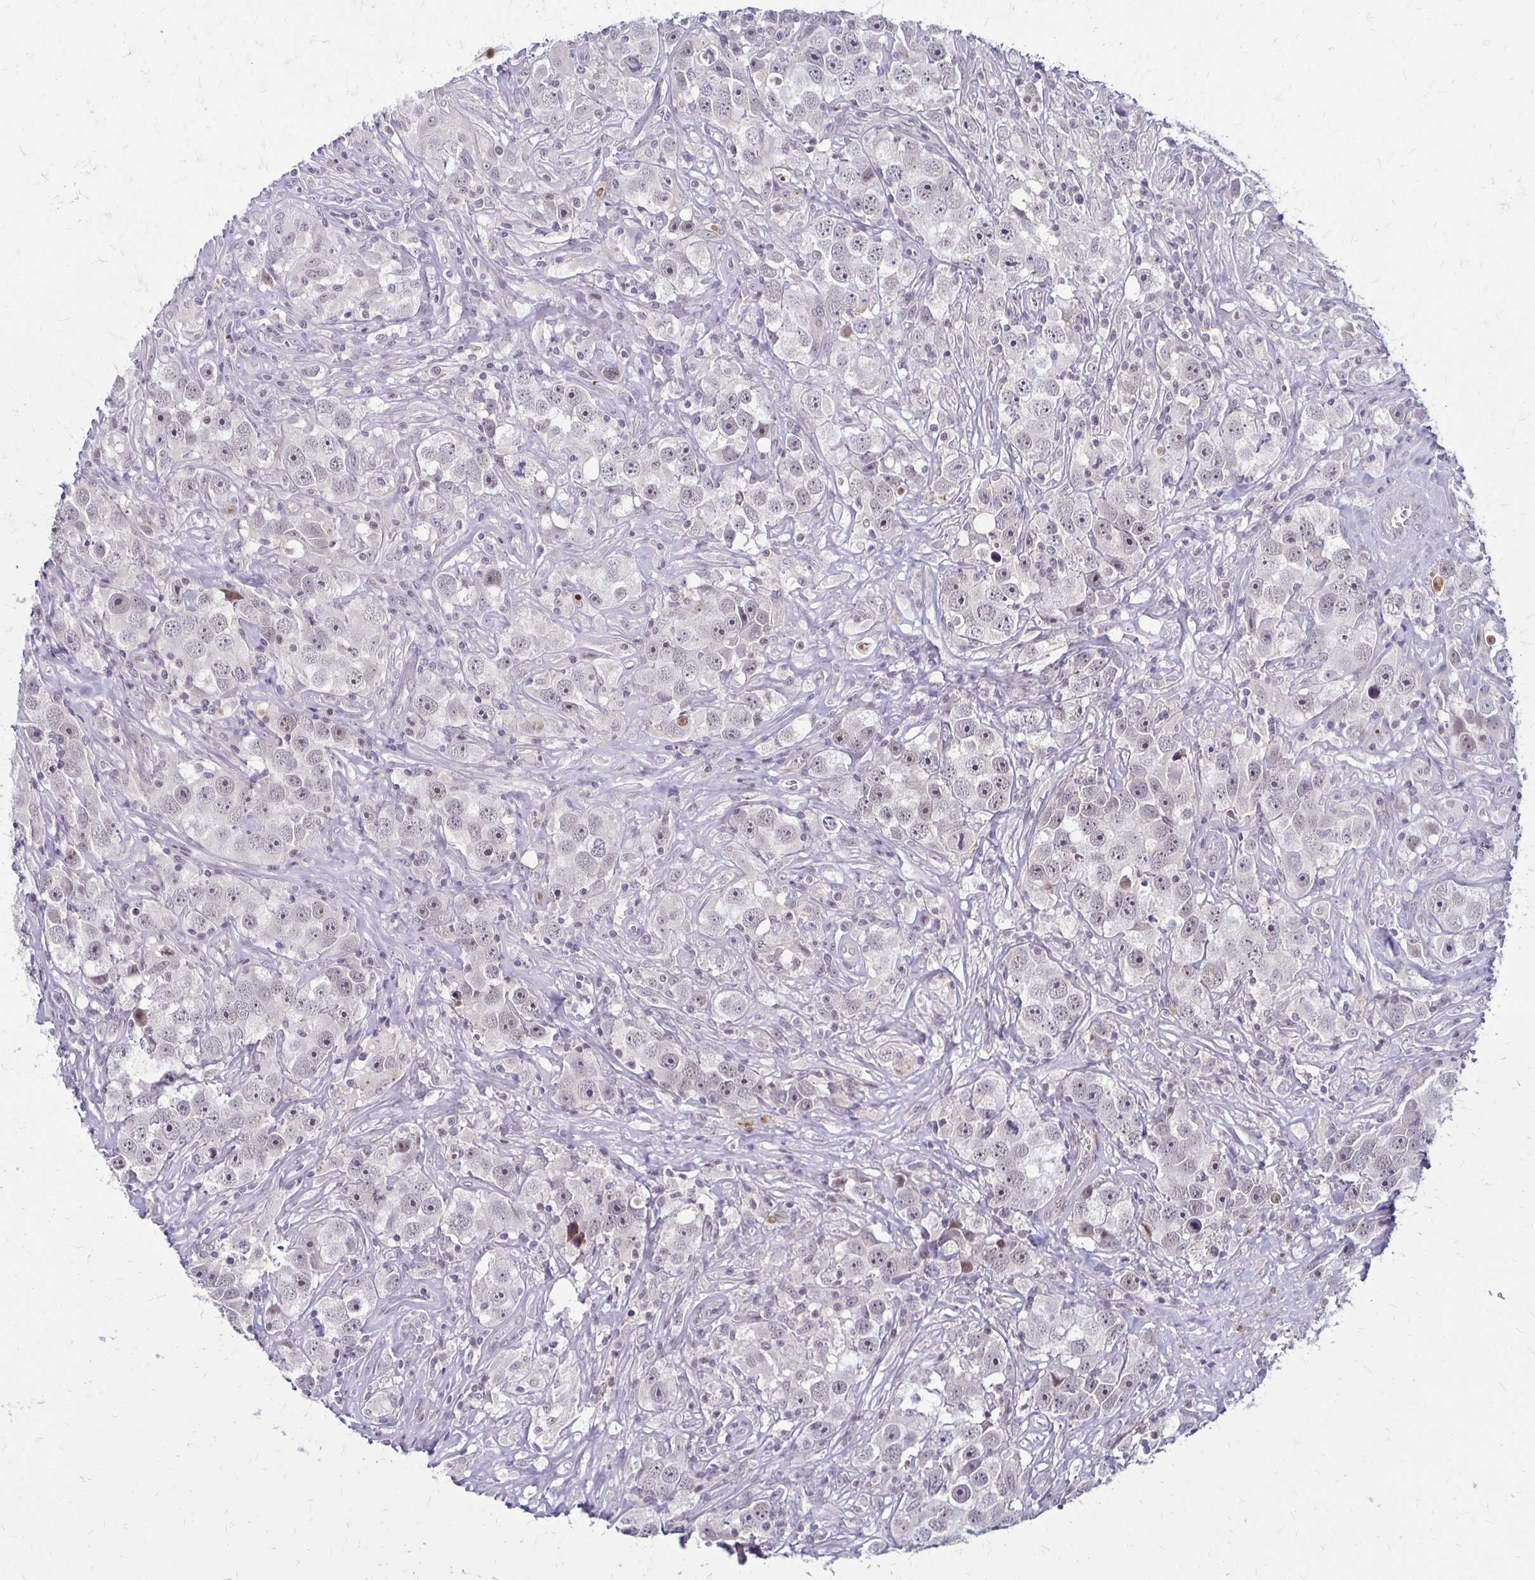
{"staining": {"intensity": "negative", "quantity": "none", "location": "none"}, "tissue": "testis cancer", "cell_type": "Tumor cells", "image_type": "cancer", "snomed": [{"axis": "morphology", "description": "Seminoma, NOS"}, {"axis": "topography", "description": "Testis"}], "caption": "Immunohistochemistry of human testis cancer (seminoma) displays no expression in tumor cells. Brightfield microscopy of immunohistochemistry stained with DAB (brown) and hematoxylin (blue), captured at high magnification.", "gene": "TRIR", "patient": {"sex": "male", "age": 49}}